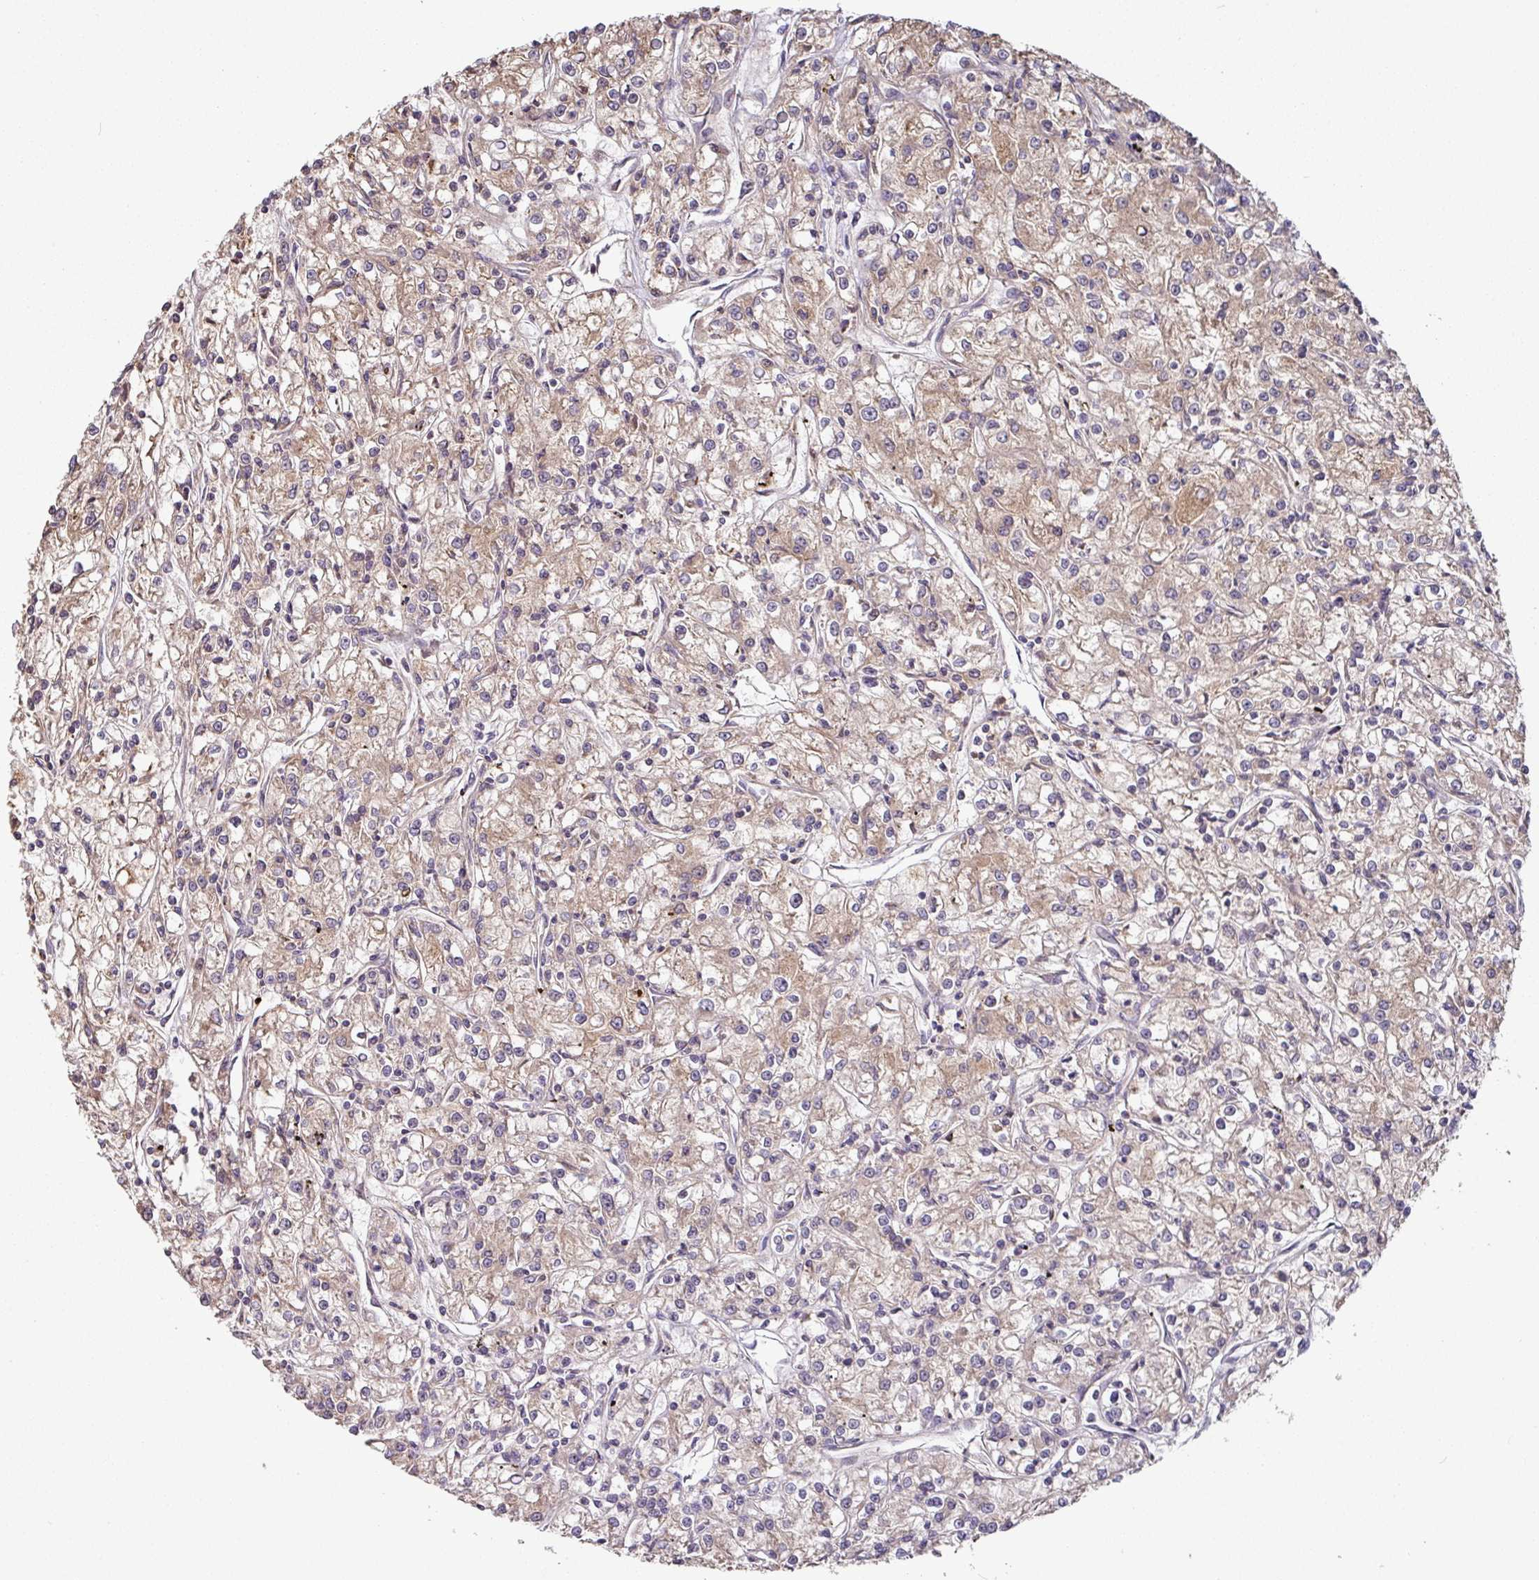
{"staining": {"intensity": "weak", "quantity": ">75%", "location": "cytoplasmic/membranous"}, "tissue": "renal cancer", "cell_type": "Tumor cells", "image_type": "cancer", "snomed": [{"axis": "morphology", "description": "Adenocarcinoma, NOS"}, {"axis": "topography", "description": "Kidney"}], "caption": "Protein staining of renal cancer (adenocarcinoma) tissue exhibits weak cytoplasmic/membranous expression in approximately >75% of tumor cells.", "gene": "SIK1", "patient": {"sex": "female", "age": 59}}